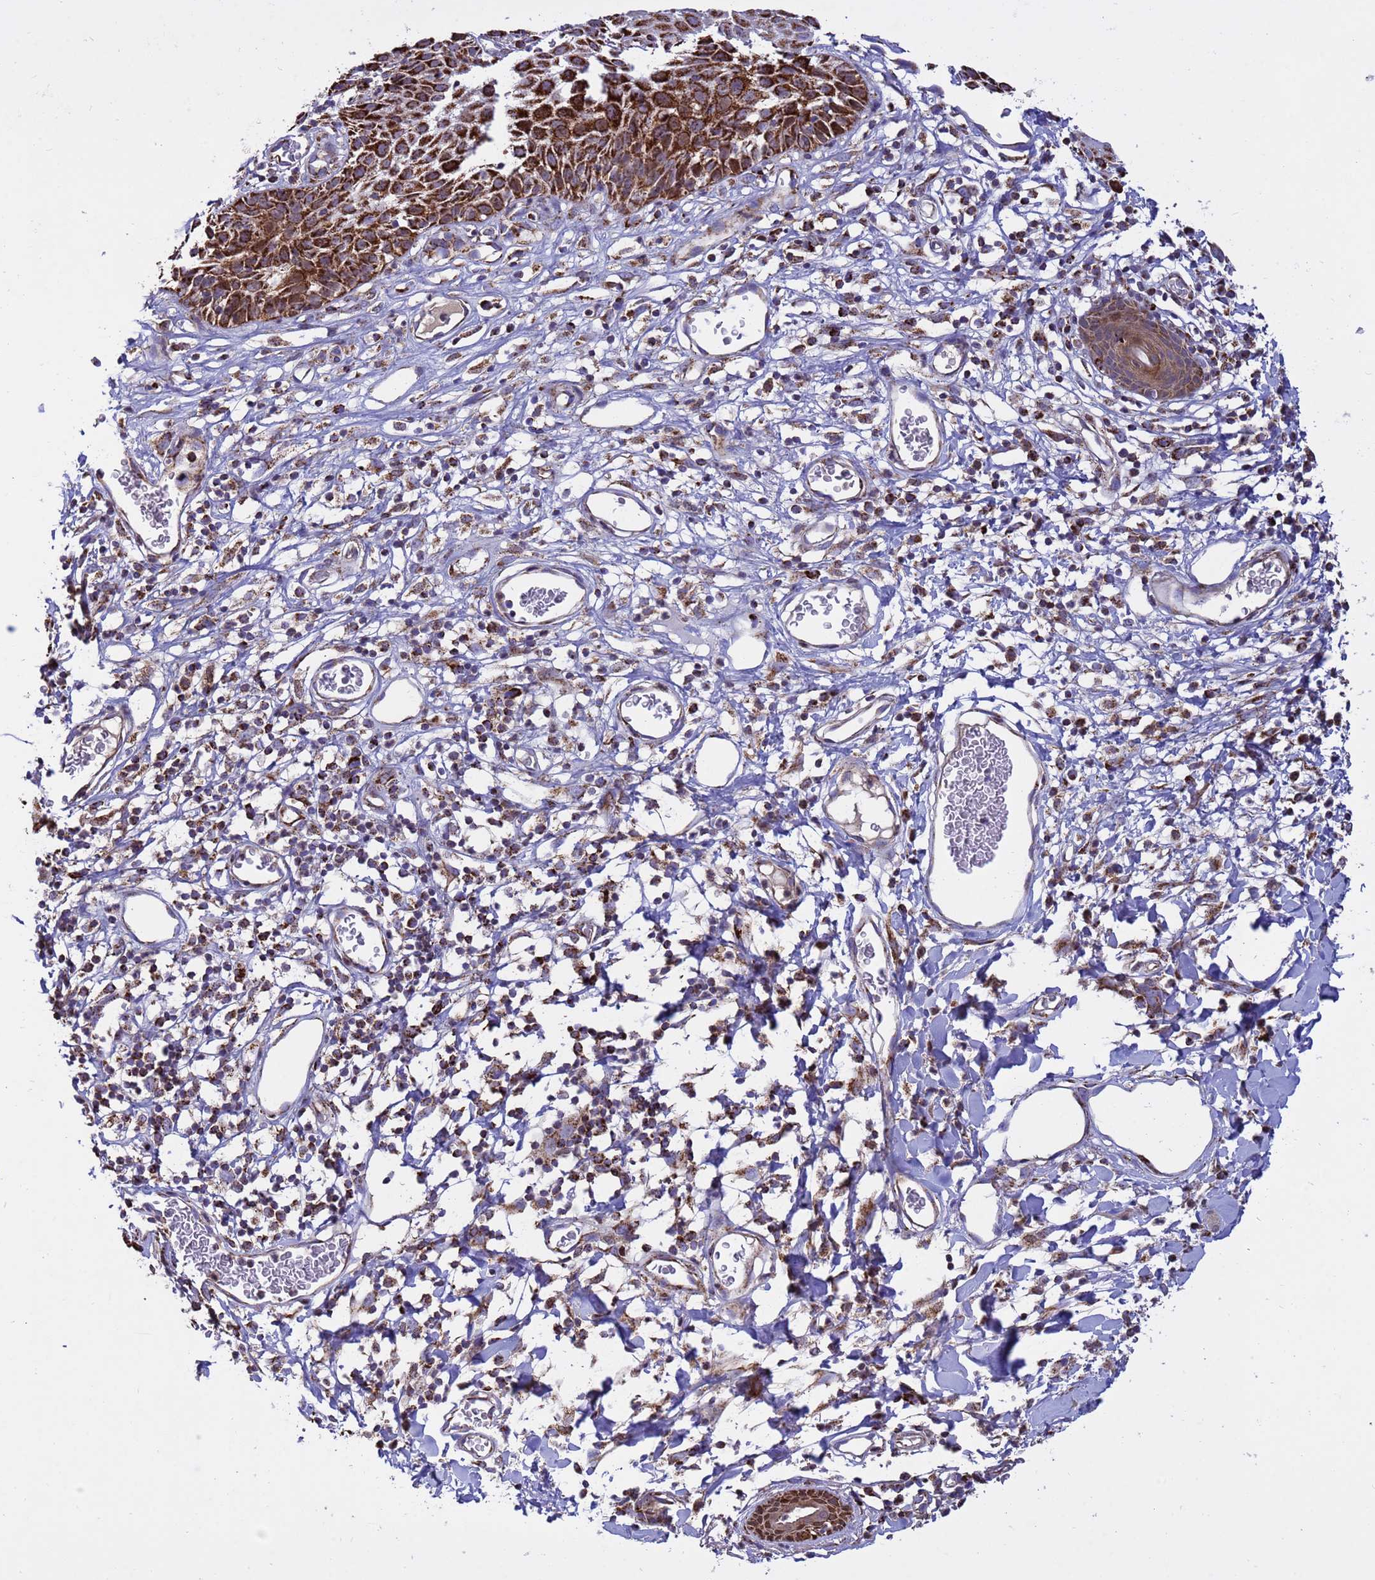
{"staining": {"intensity": "strong", "quantity": ">75%", "location": "cytoplasmic/membranous"}, "tissue": "skin", "cell_type": "Epidermal cells", "image_type": "normal", "snomed": [{"axis": "morphology", "description": "Normal tissue, NOS"}, {"axis": "topography", "description": "Vulva"}], "caption": "Immunohistochemistry (IHC) (DAB (3,3'-diaminobenzidine)) staining of benign human skin displays strong cytoplasmic/membranous protein staining in about >75% of epidermal cells. (brown staining indicates protein expression, while blue staining denotes nuclei).", "gene": "TUBGCP3", "patient": {"sex": "female", "age": 68}}